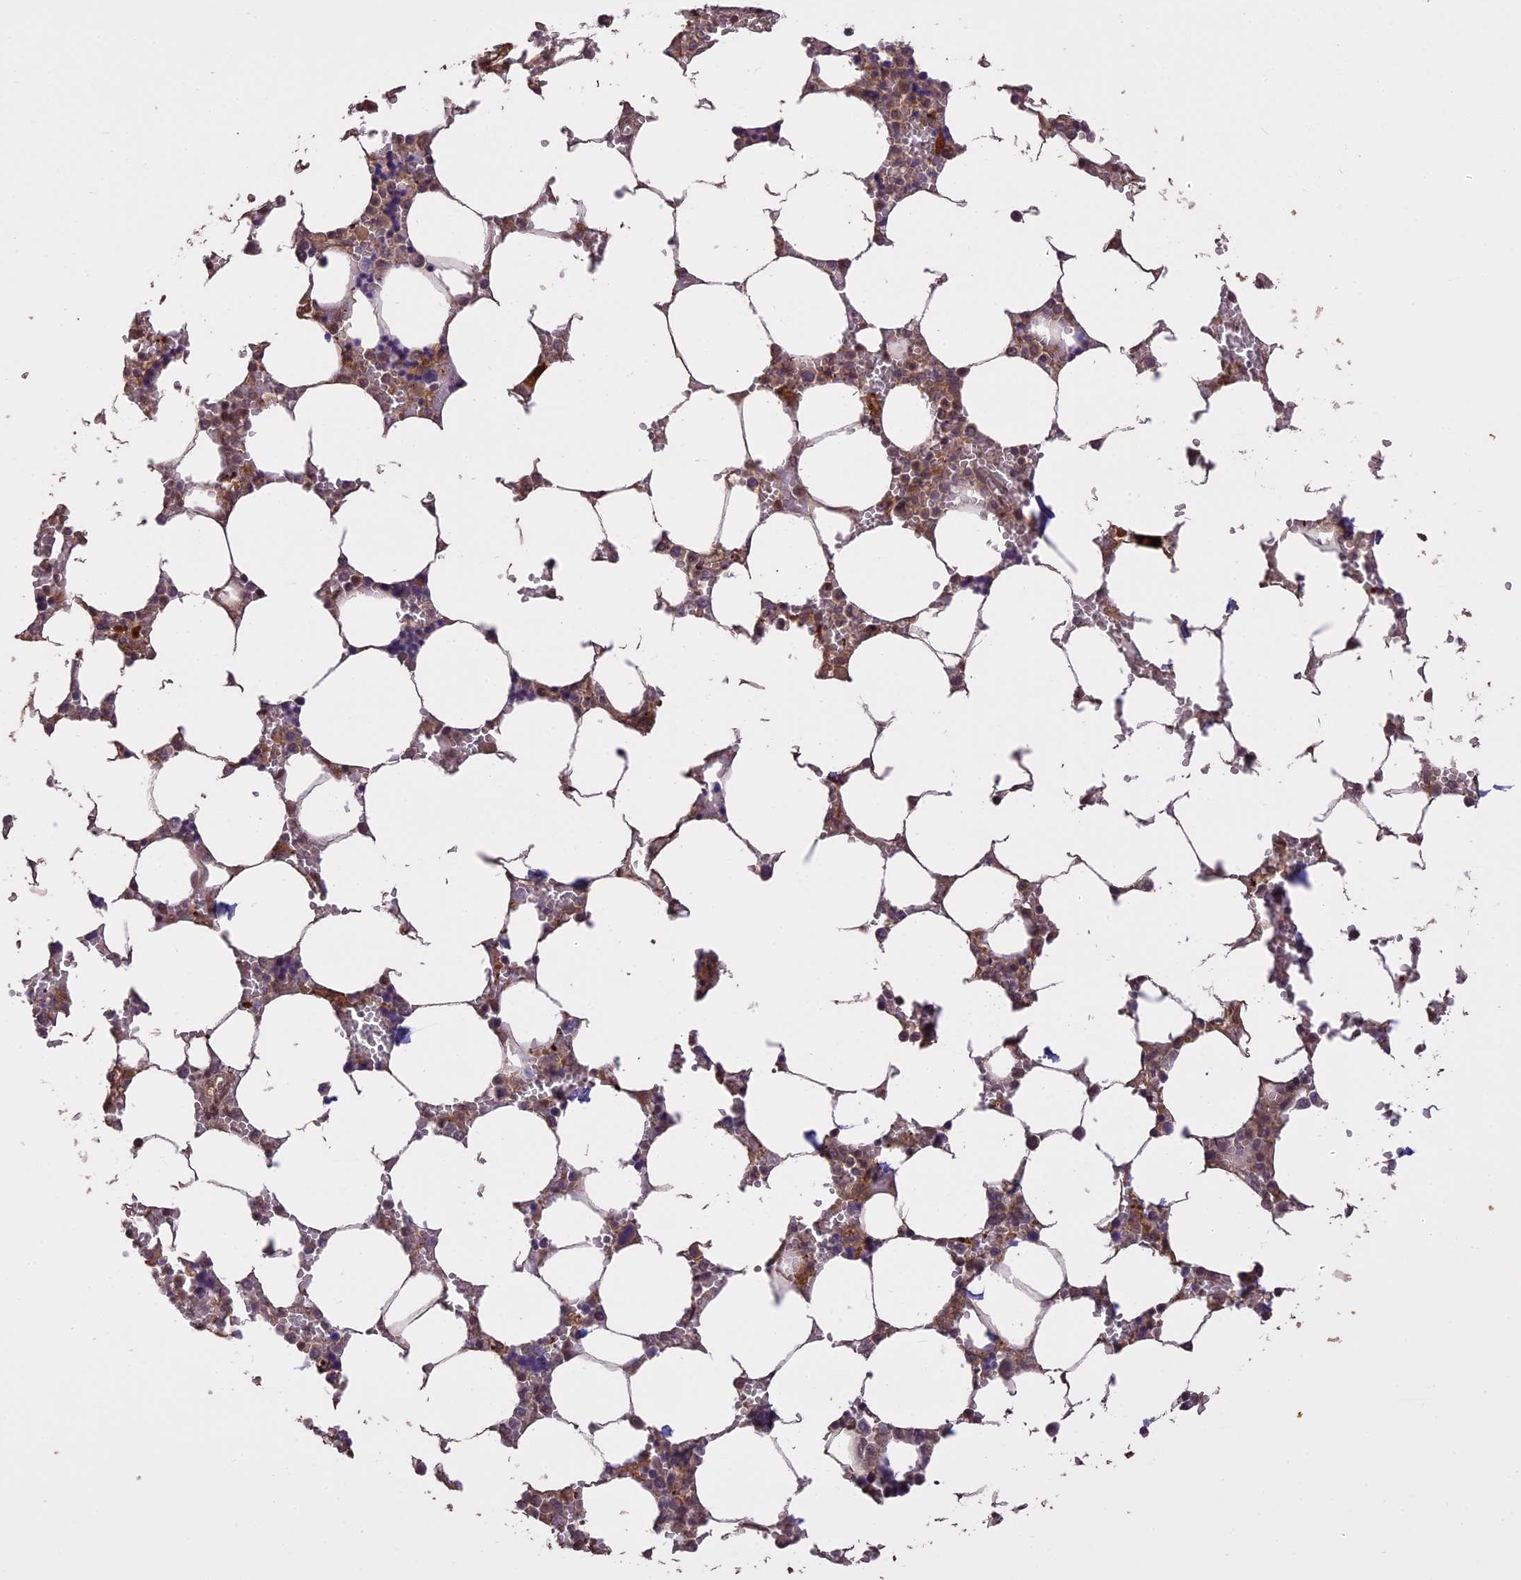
{"staining": {"intensity": "moderate", "quantity": "<25%", "location": "cytoplasmic/membranous,nuclear"}, "tissue": "bone marrow", "cell_type": "Hematopoietic cells", "image_type": "normal", "snomed": [{"axis": "morphology", "description": "Normal tissue, NOS"}, {"axis": "topography", "description": "Bone marrow"}], "caption": "Protein staining of benign bone marrow shows moderate cytoplasmic/membranous,nuclear expression in about <25% of hematopoietic cells.", "gene": "PRELID2", "patient": {"sex": "male", "age": 64}}